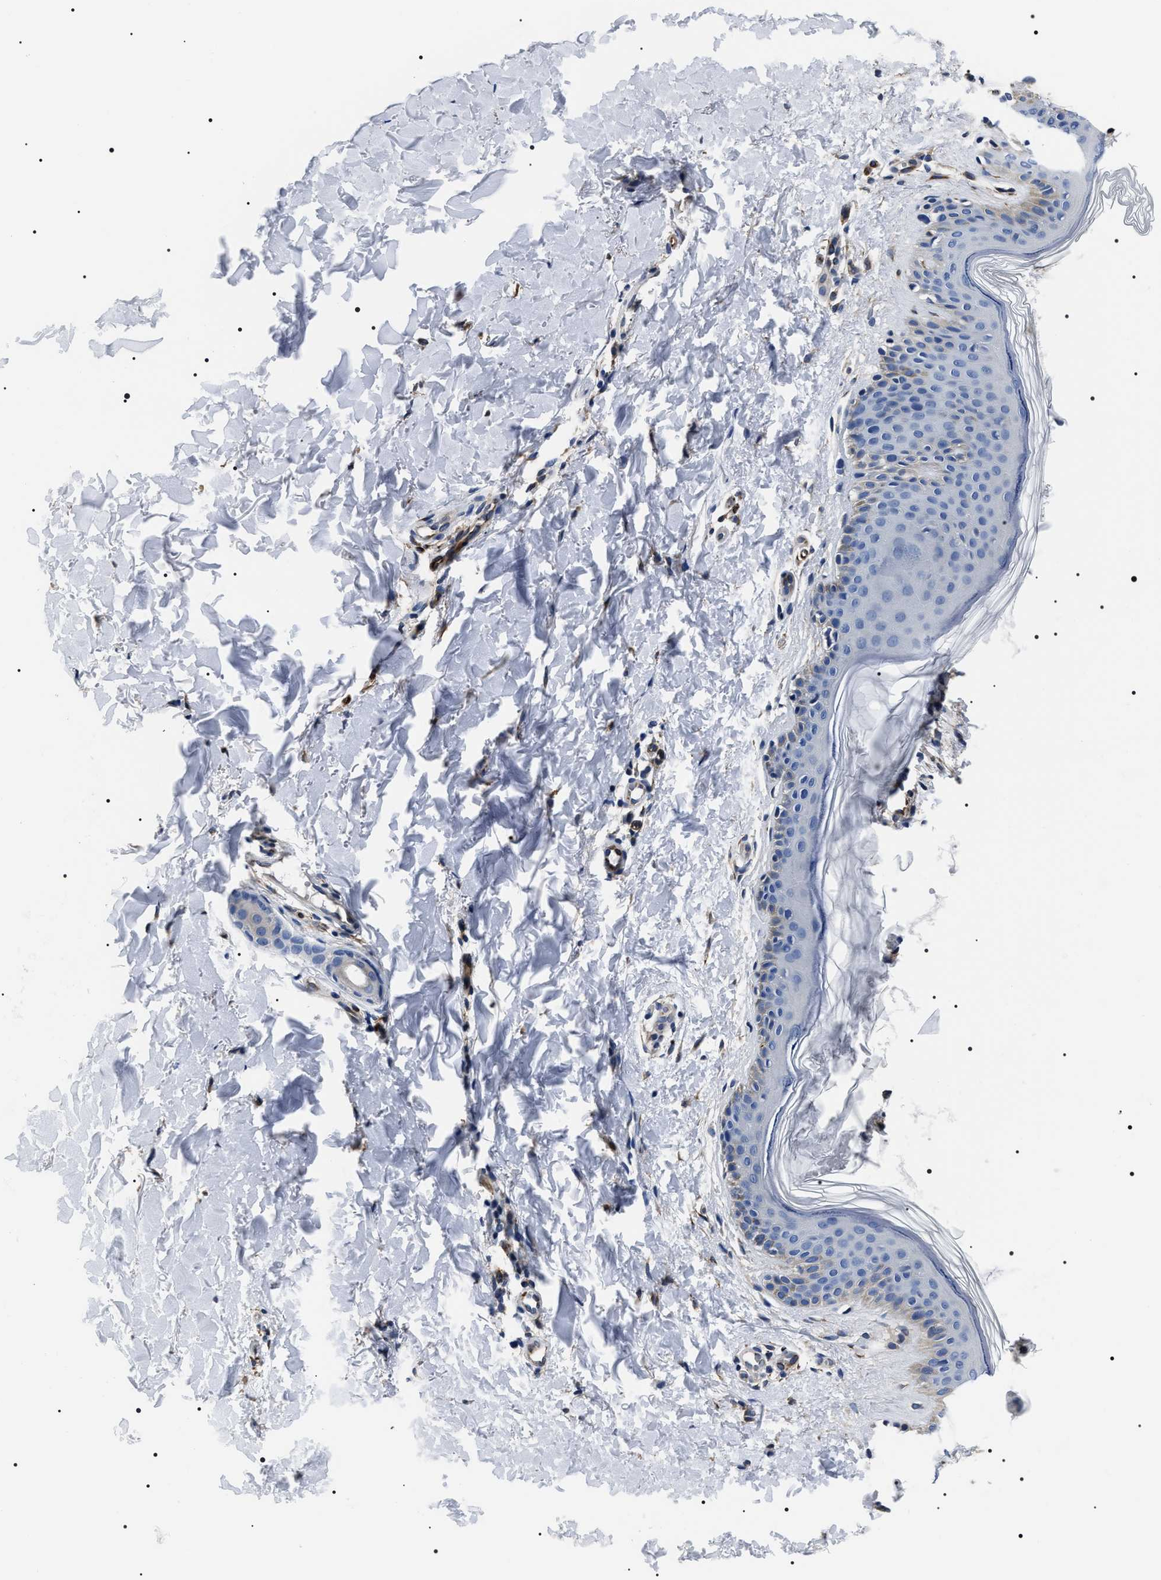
{"staining": {"intensity": "negative", "quantity": "none", "location": "none"}, "tissue": "skin", "cell_type": "Fibroblasts", "image_type": "normal", "snomed": [{"axis": "morphology", "description": "Normal tissue, NOS"}, {"axis": "topography", "description": "Skin"}], "caption": "Skin was stained to show a protein in brown. There is no significant expression in fibroblasts. Brightfield microscopy of IHC stained with DAB (brown) and hematoxylin (blue), captured at high magnification.", "gene": "BAG2", "patient": {"sex": "male", "age": 40}}